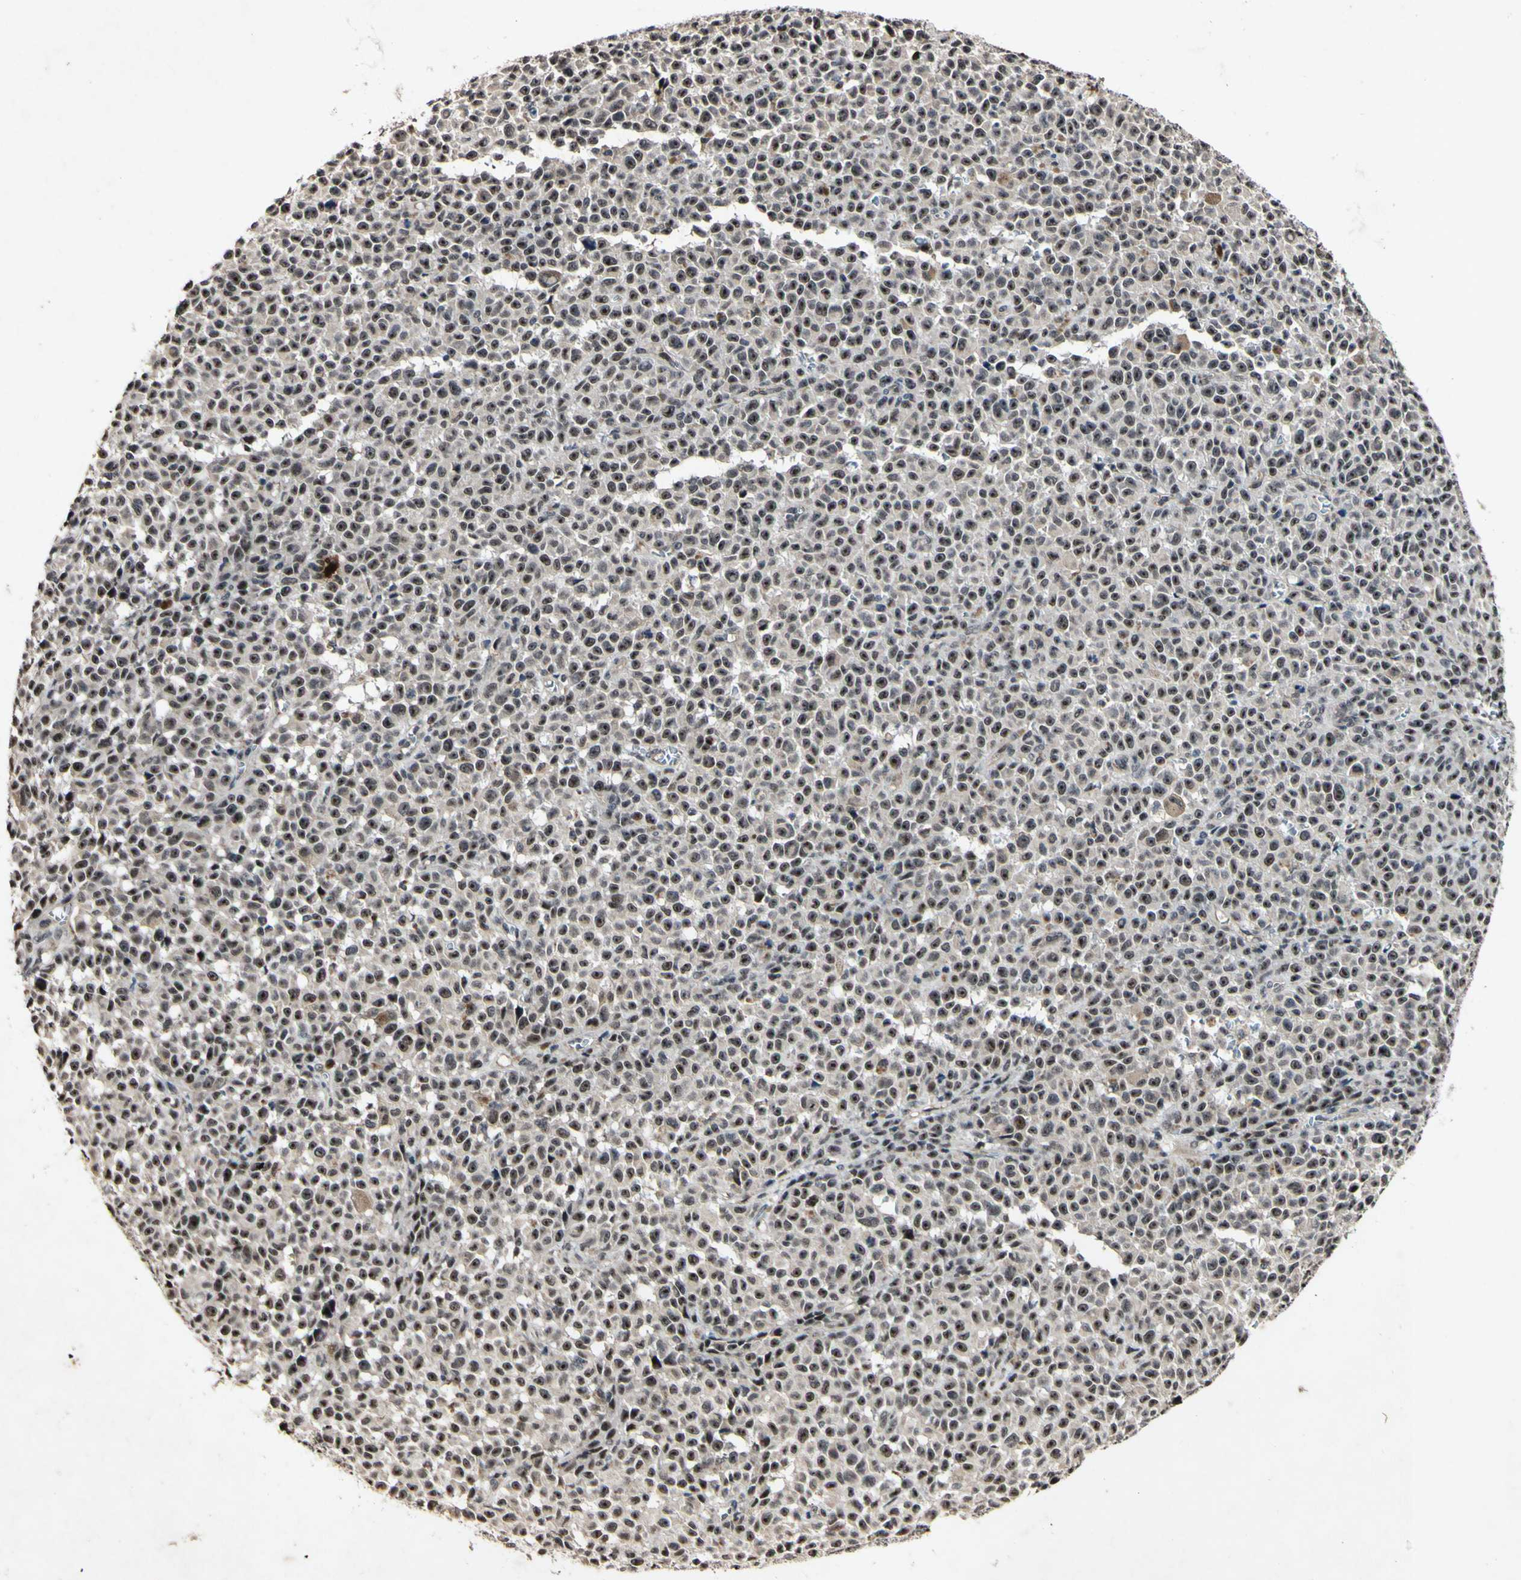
{"staining": {"intensity": "moderate", "quantity": ">75%", "location": "nuclear"}, "tissue": "melanoma", "cell_type": "Tumor cells", "image_type": "cancer", "snomed": [{"axis": "morphology", "description": "Malignant melanoma, NOS"}, {"axis": "topography", "description": "Skin"}], "caption": "This image shows immunohistochemistry staining of human melanoma, with medium moderate nuclear expression in approximately >75% of tumor cells.", "gene": "POLR2F", "patient": {"sex": "female", "age": 82}}